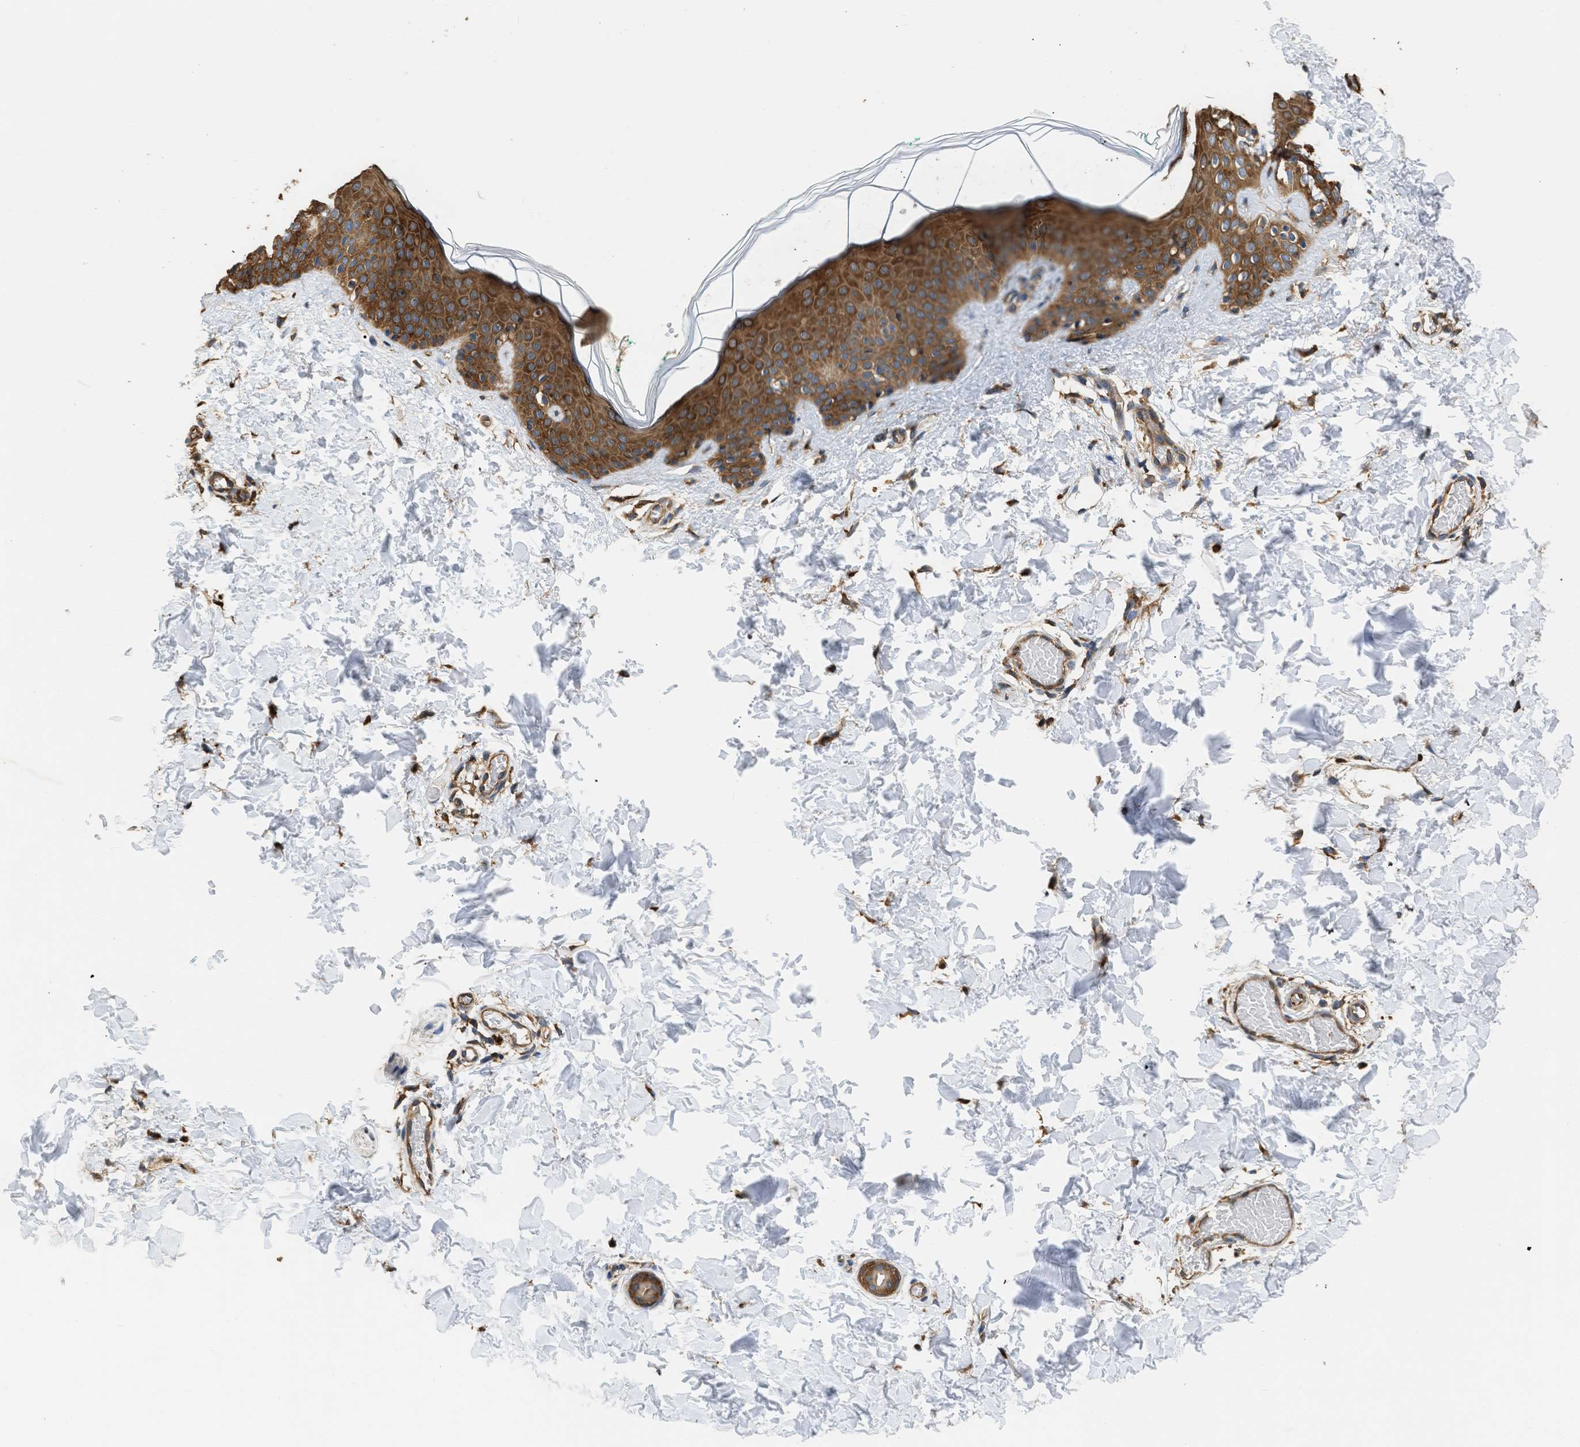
{"staining": {"intensity": "moderate", "quantity": ">75%", "location": "cytoplasmic/membranous"}, "tissue": "skin", "cell_type": "Fibroblasts", "image_type": "normal", "snomed": [{"axis": "morphology", "description": "Normal tissue, NOS"}, {"axis": "topography", "description": "Skin"}], "caption": "Protein staining displays moderate cytoplasmic/membranous staining in about >75% of fibroblasts in normal skin.", "gene": "SLC36A4", "patient": {"sex": "male", "age": 30}}